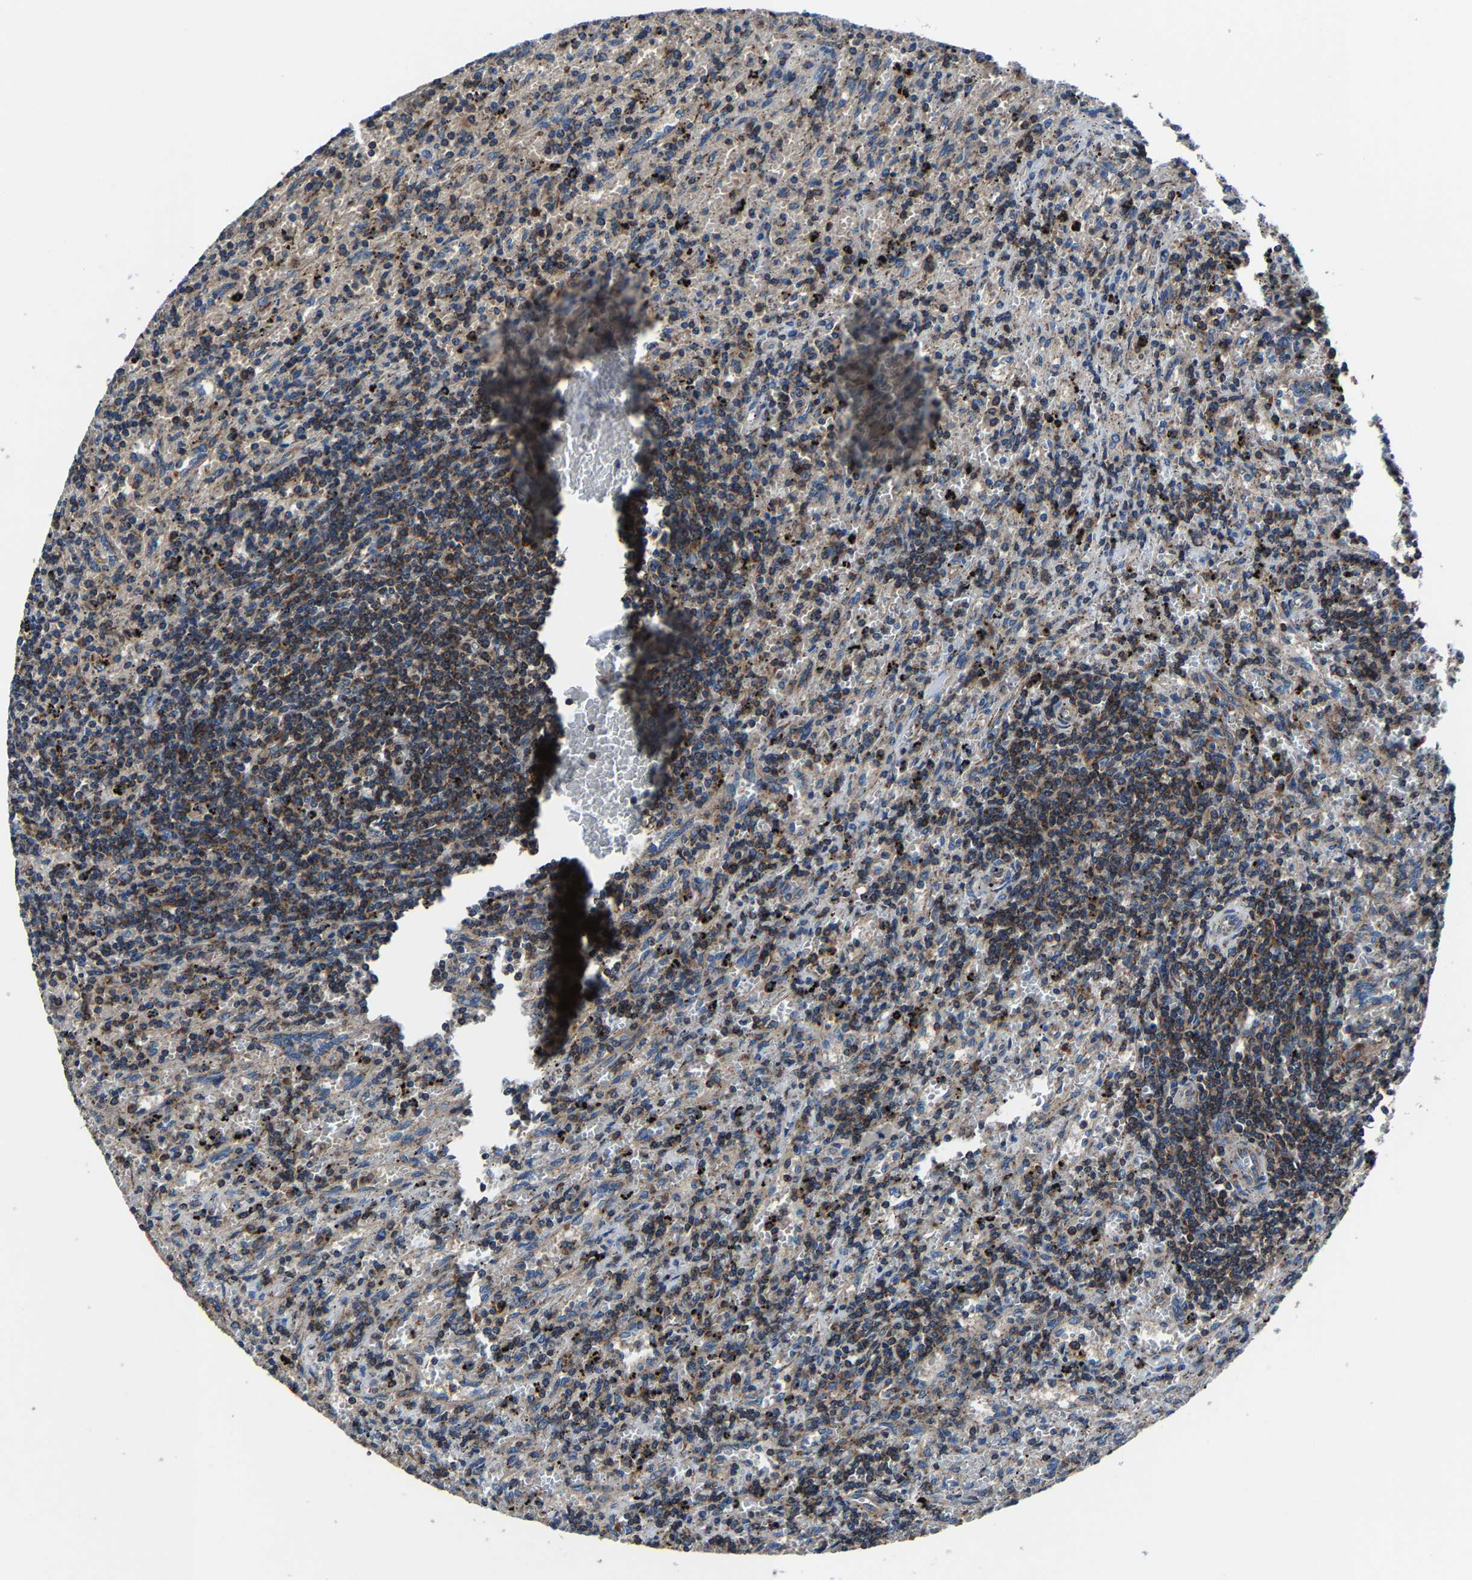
{"staining": {"intensity": "moderate", "quantity": ">75%", "location": "cytoplasmic/membranous"}, "tissue": "lymphoma", "cell_type": "Tumor cells", "image_type": "cancer", "snomed": [{"axis": "morphology", "description": "Malignant lymphoma, non-Hodgkin's type, Low grade"}, {"axis": "topography", "description": "Spleen"}], "caption": "High-power microscopy captured an IHC image of low-grade malignant lymphoma, non-Hodgkin's type, revealing moderate cytoplasmic/membranous expression in about >75% of tumor cells. The staining was performed using DAB (3,3'-diaminobenzidine) to visualize the protein expression in brown, while the nuclei were stained in blue with hematoxylin (Magnification: 20x).", "gene": "KIAA1958", "patient": {"sex": "male", "age": 76}}